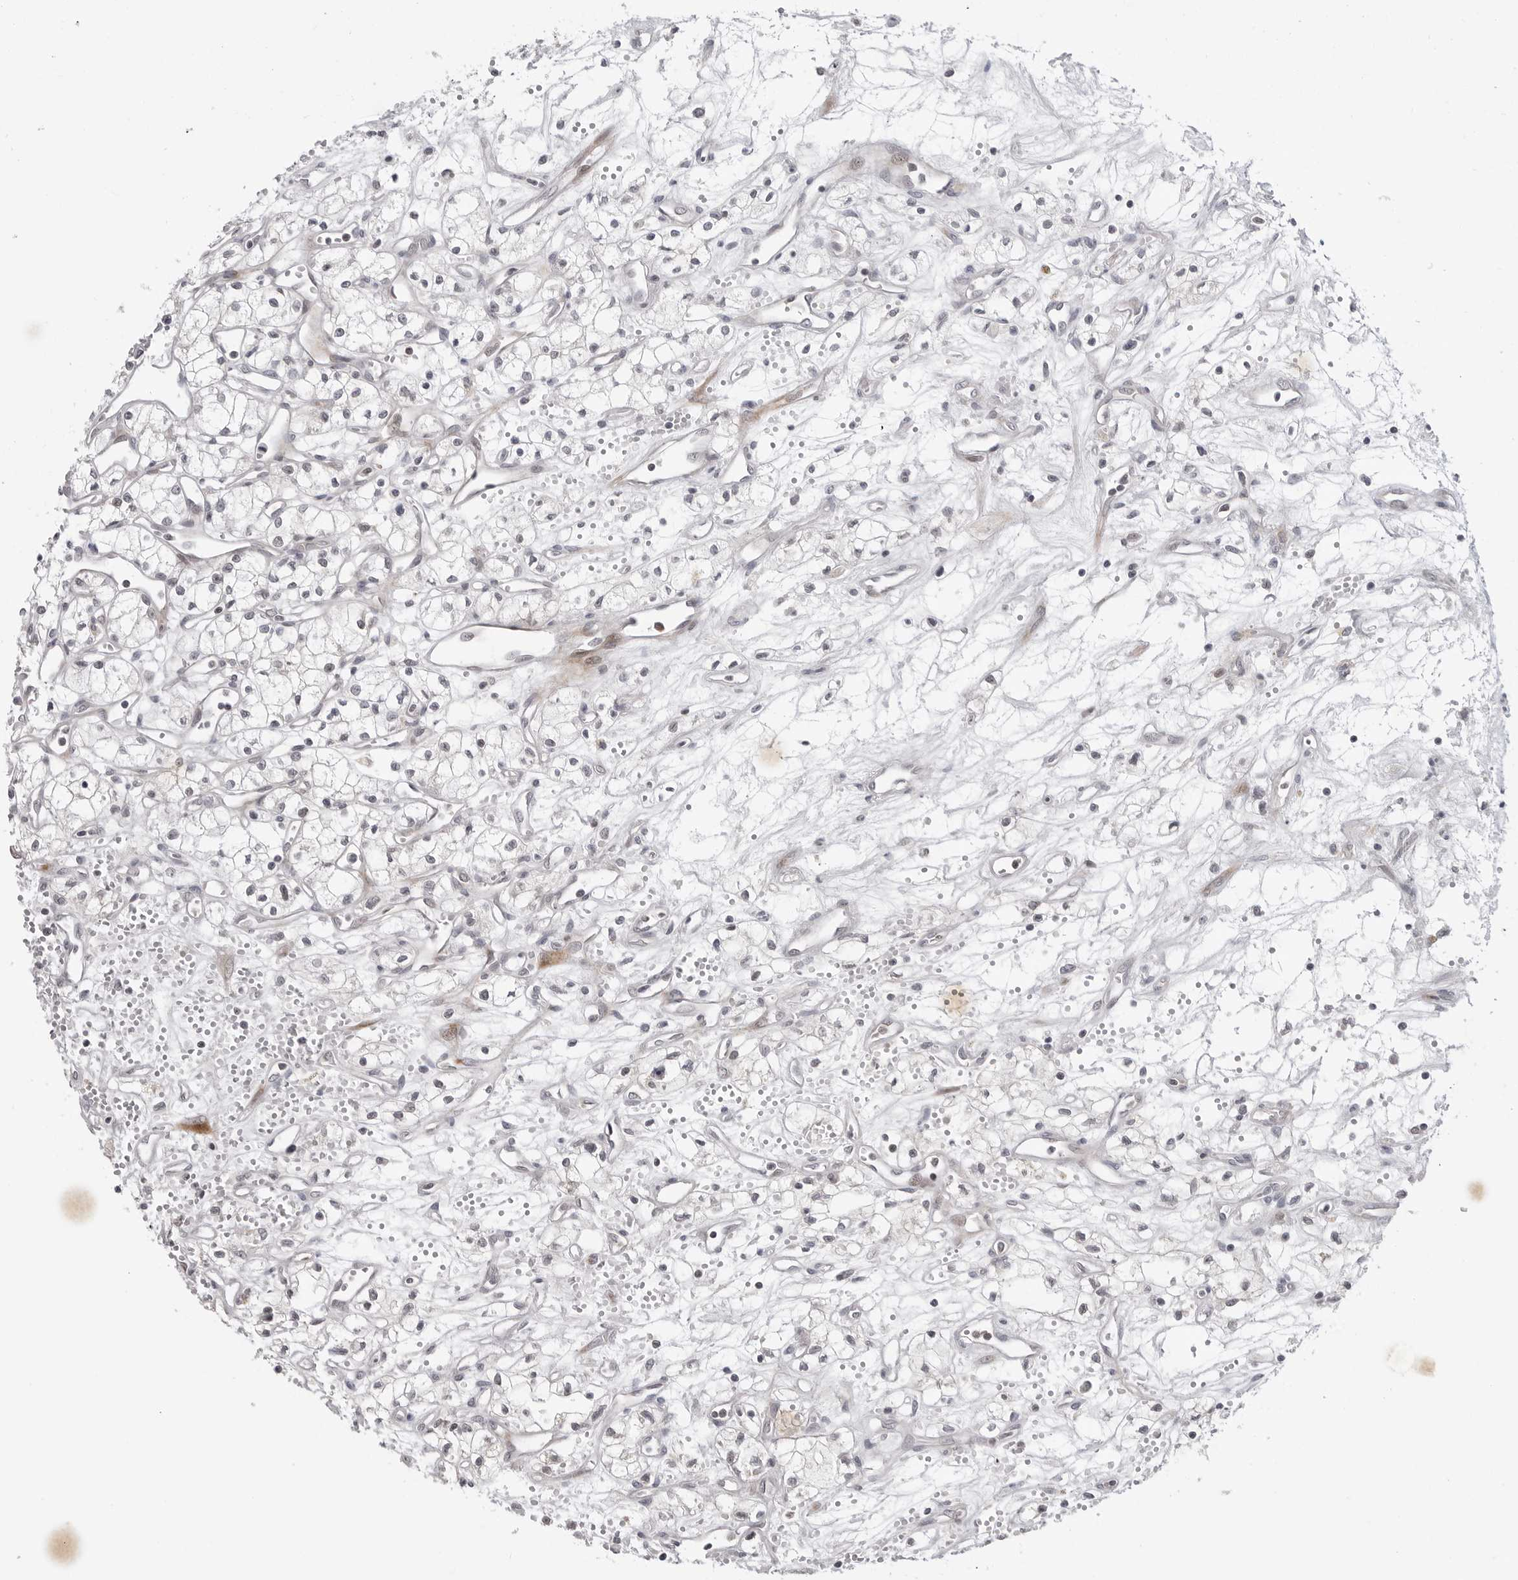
{"staining": {"intensity": "negative", "quantity": "none", "location": "none"}, "tissue": "renal cancer", "cell_type": "Tumor cells", "image_type": "cancer", "snomed": [{"axis": "morphology", "description": "Adenocarcinoma, NOS"}, {"axis": "topography", "description": "Kidney"}], "caption": "Renal cancer (adenocarcinoma) stained for a protein using immunohistochemistry (IHC) displays no expression tumor cells.", "gene": "ADAMTS5", "patient": {"sex": "male", "age": 59}}